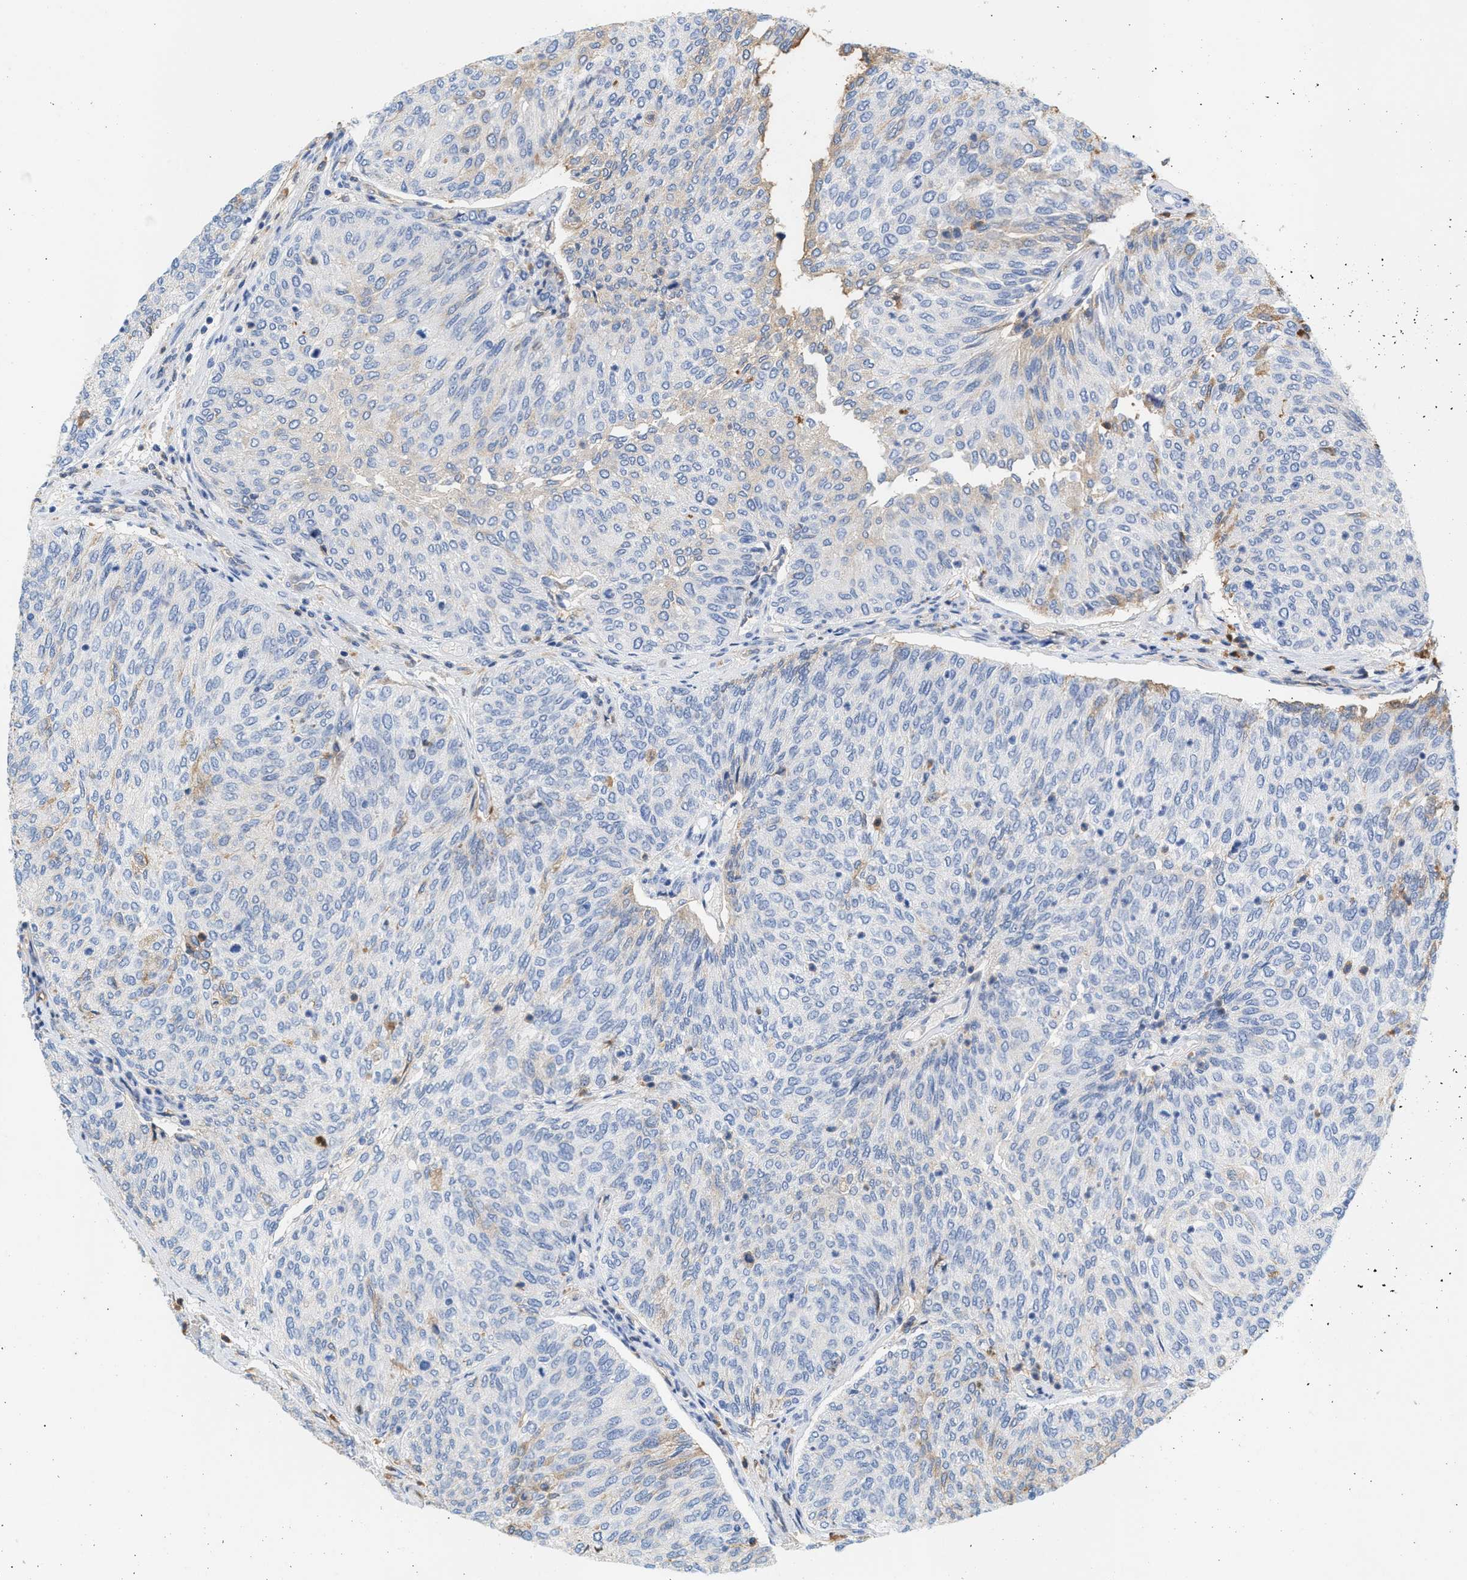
{"staining": {"intensity": "weak", "quantity": "<25%", "location": "cytoplasmic/membranous"}, "tissue": "urothelial cancer", "cell_type": "Tumor cells", "image_type": "cancer", "snomed": [{"axis": "morphology", "description": "Urothelial carcinoma, Low grade"}, {"axis": "topography", "description": "Urinary bladder"}], "caption": "Urothelial cancer stained for a protein using IHC displays no expression tumor cells.", "gene": "APOH", "patient": {"sex": "female", "age": 79}}